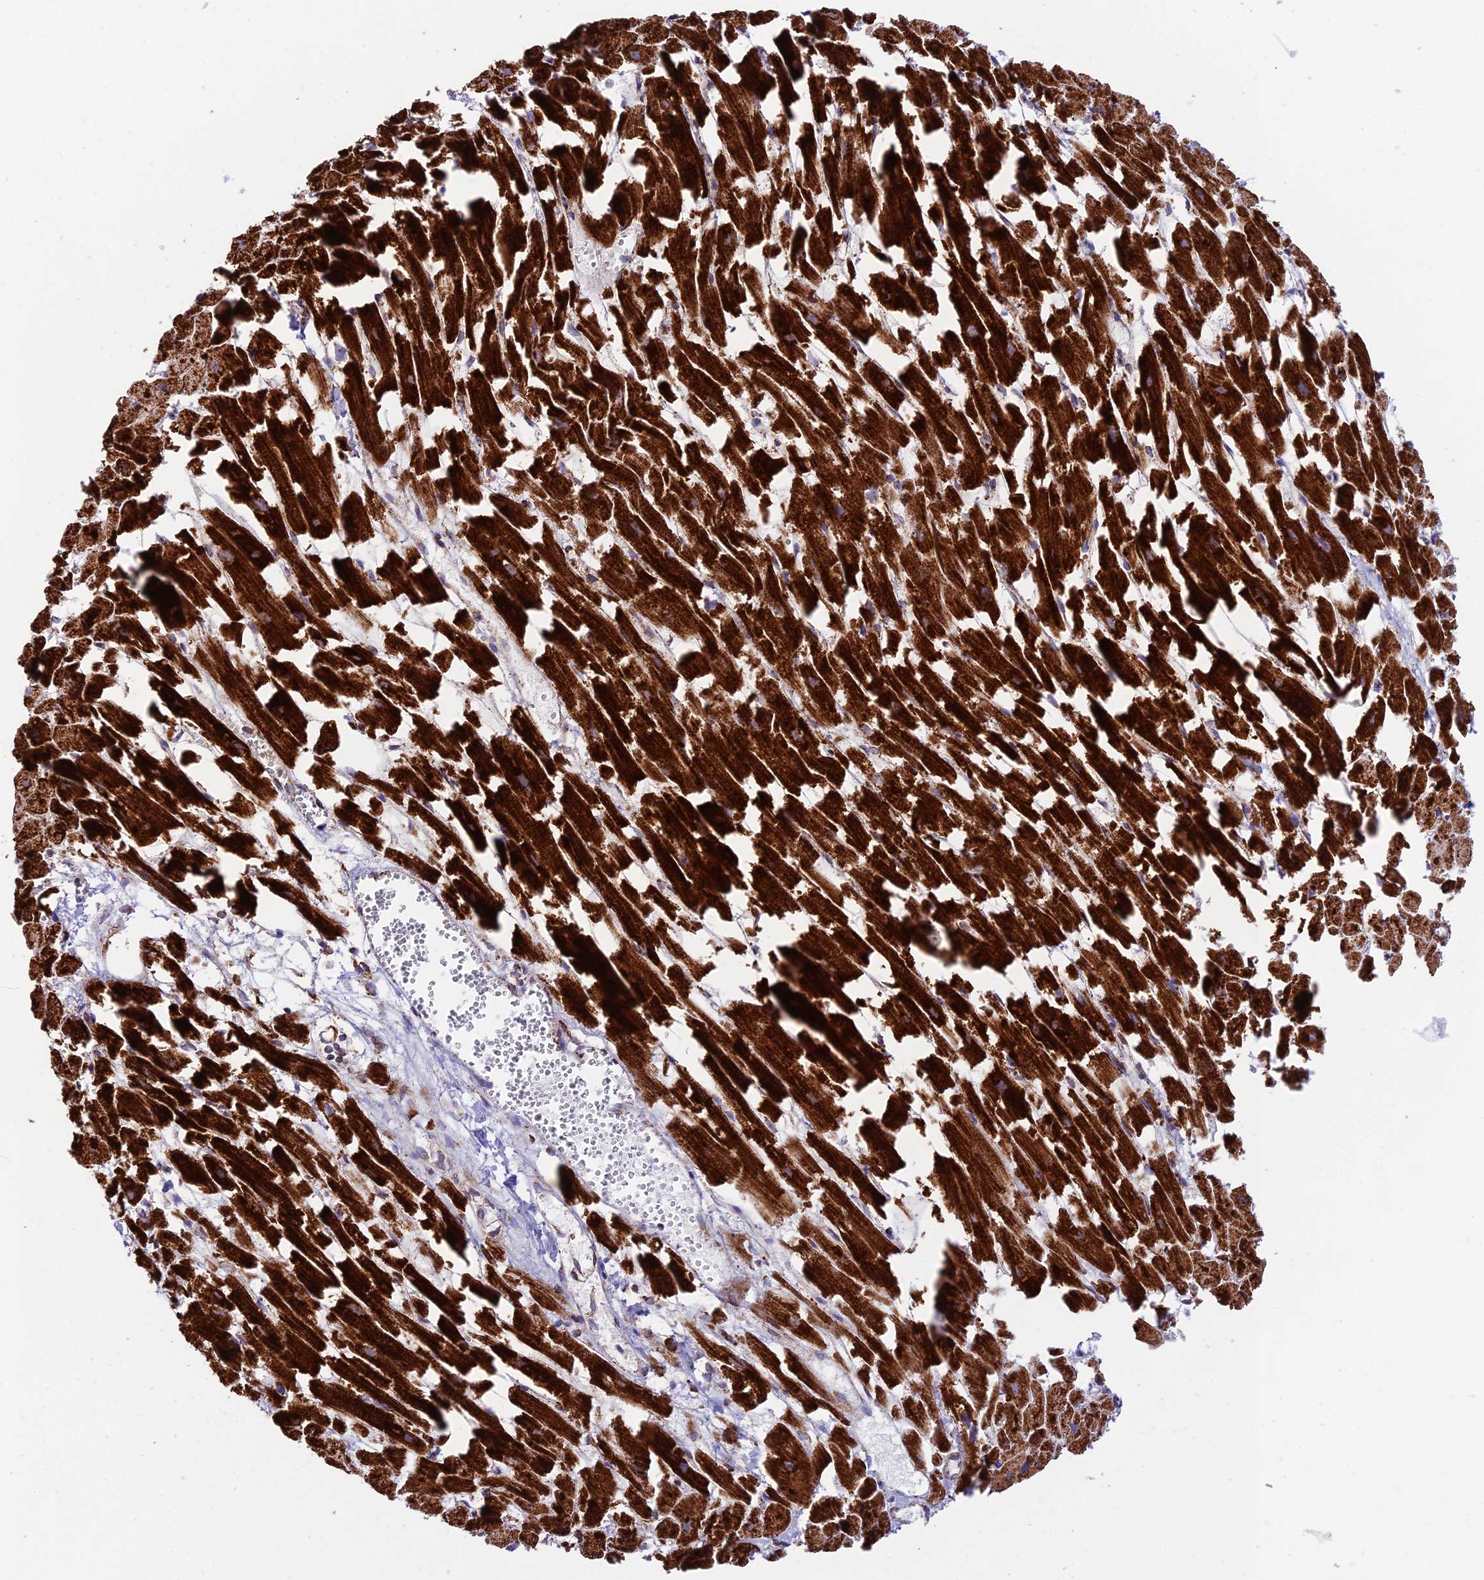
{"staining": {"intensity": "strong", "quantity": ">75%", "location": "cytoplasmic/membranous"}, "tissue": "heart muscle", "cell_type": "Cardiomyocytes", "image_type": "normal", "snomed": [{"axis": "morphology", "description": "Normal tissue, NOS"}, {"axis": "topography", "description": "Heart"}], "caption": "Heart muscle stained with a brown dye demonstrates strong cytoplasmic/membranous positive positivity in approximately >75% of cardiomyocytes.", "gene": "CHCHD3", "patient": {"sex": "female", "age": 64}}